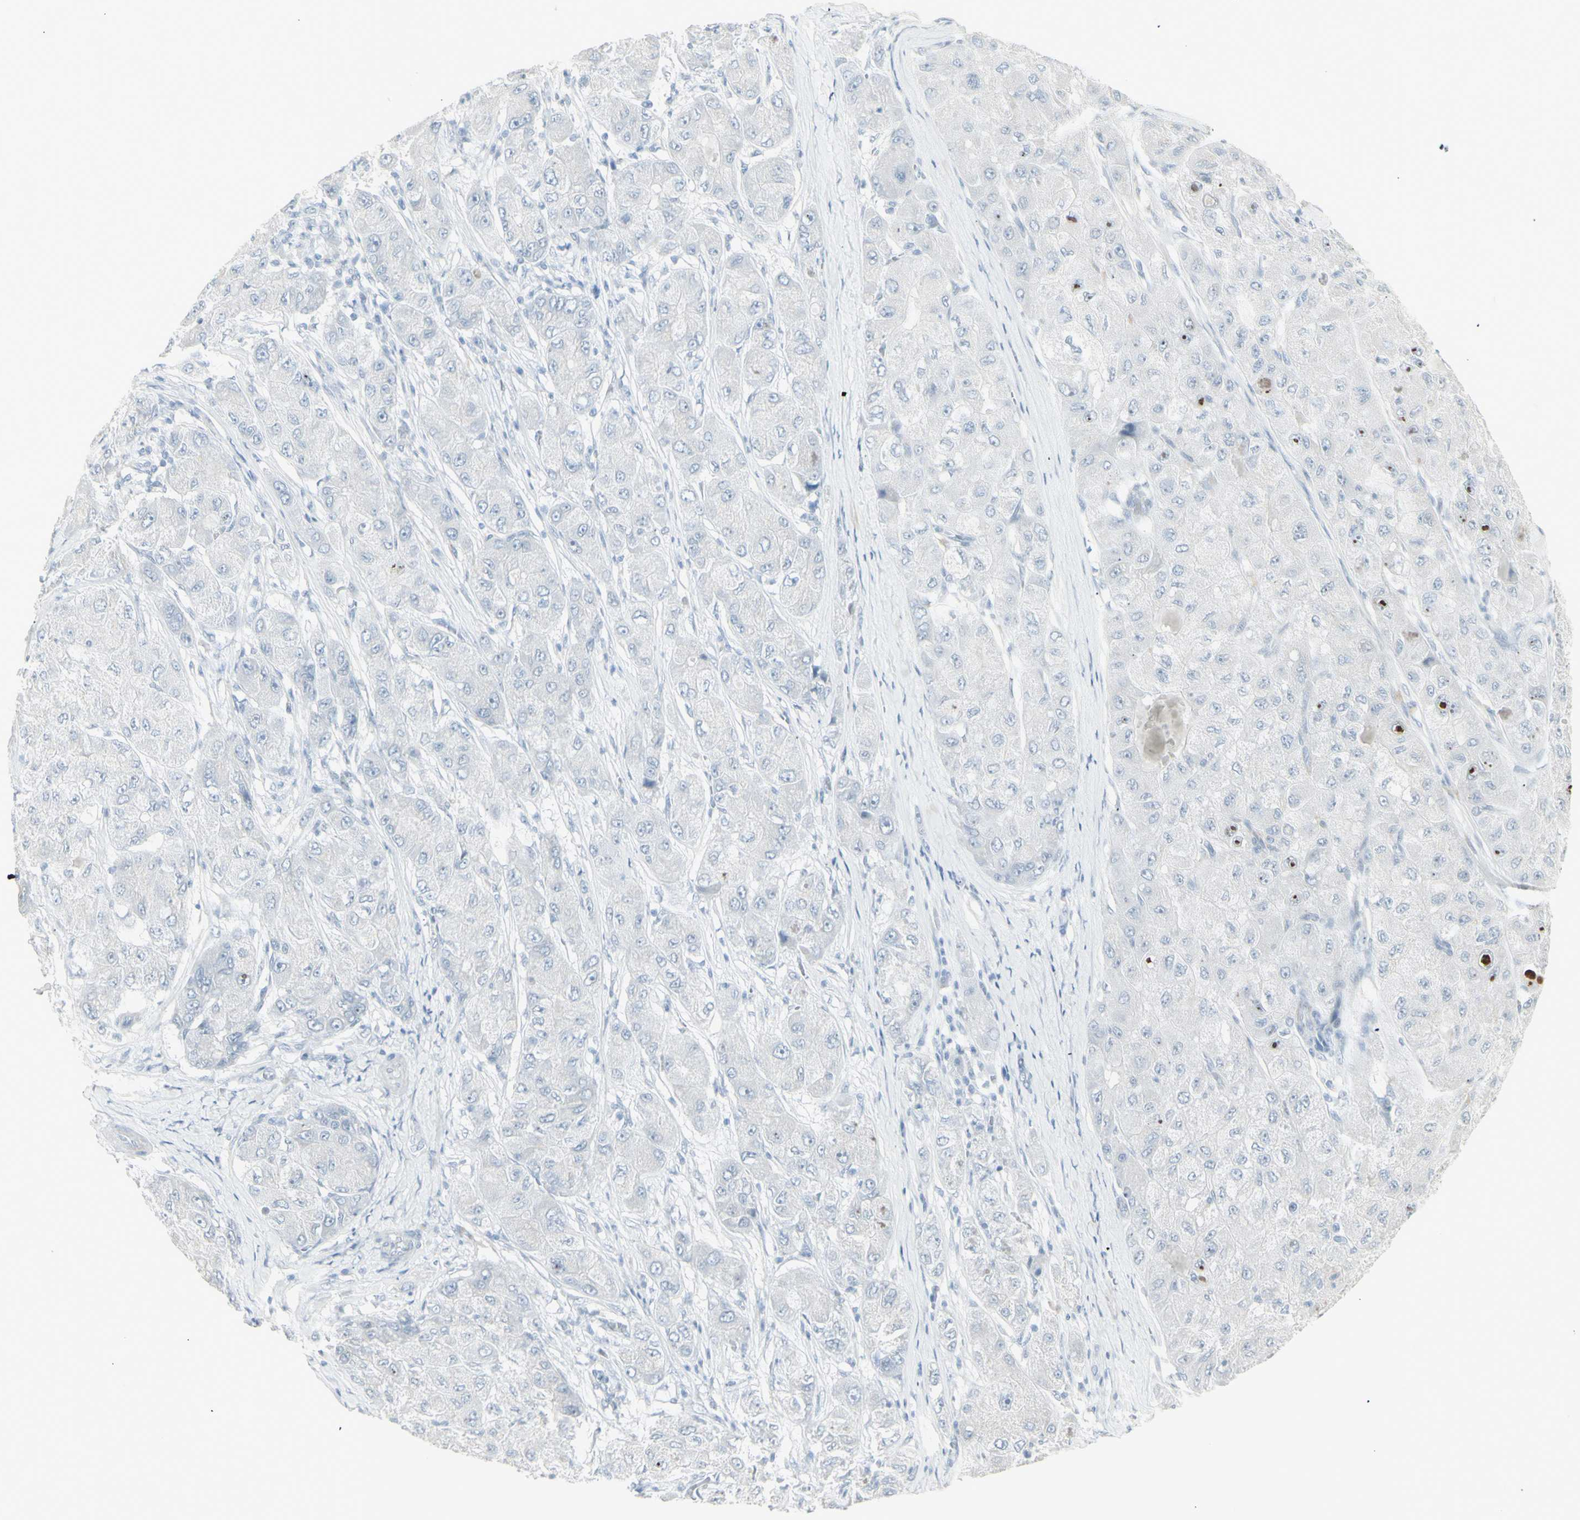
{"staining": {"intensity": "negative", "quantity": "none", "location": "none"}, "tissue": "liver cancer", "cell_type": "Tumor cells", "image_type": "cancer", "snomed": [{"axis": "morphology", "description": "Carcinoma, Hepatocellular, NOS"}, {"axis": "topography", "description": "Liver"}], "caption": "Tumor cells show no significant protein staining in liver cancer (hepatocellular carcinoma).", "gene": "YBX2", "patient": {"sex": "male", "age": 80}}